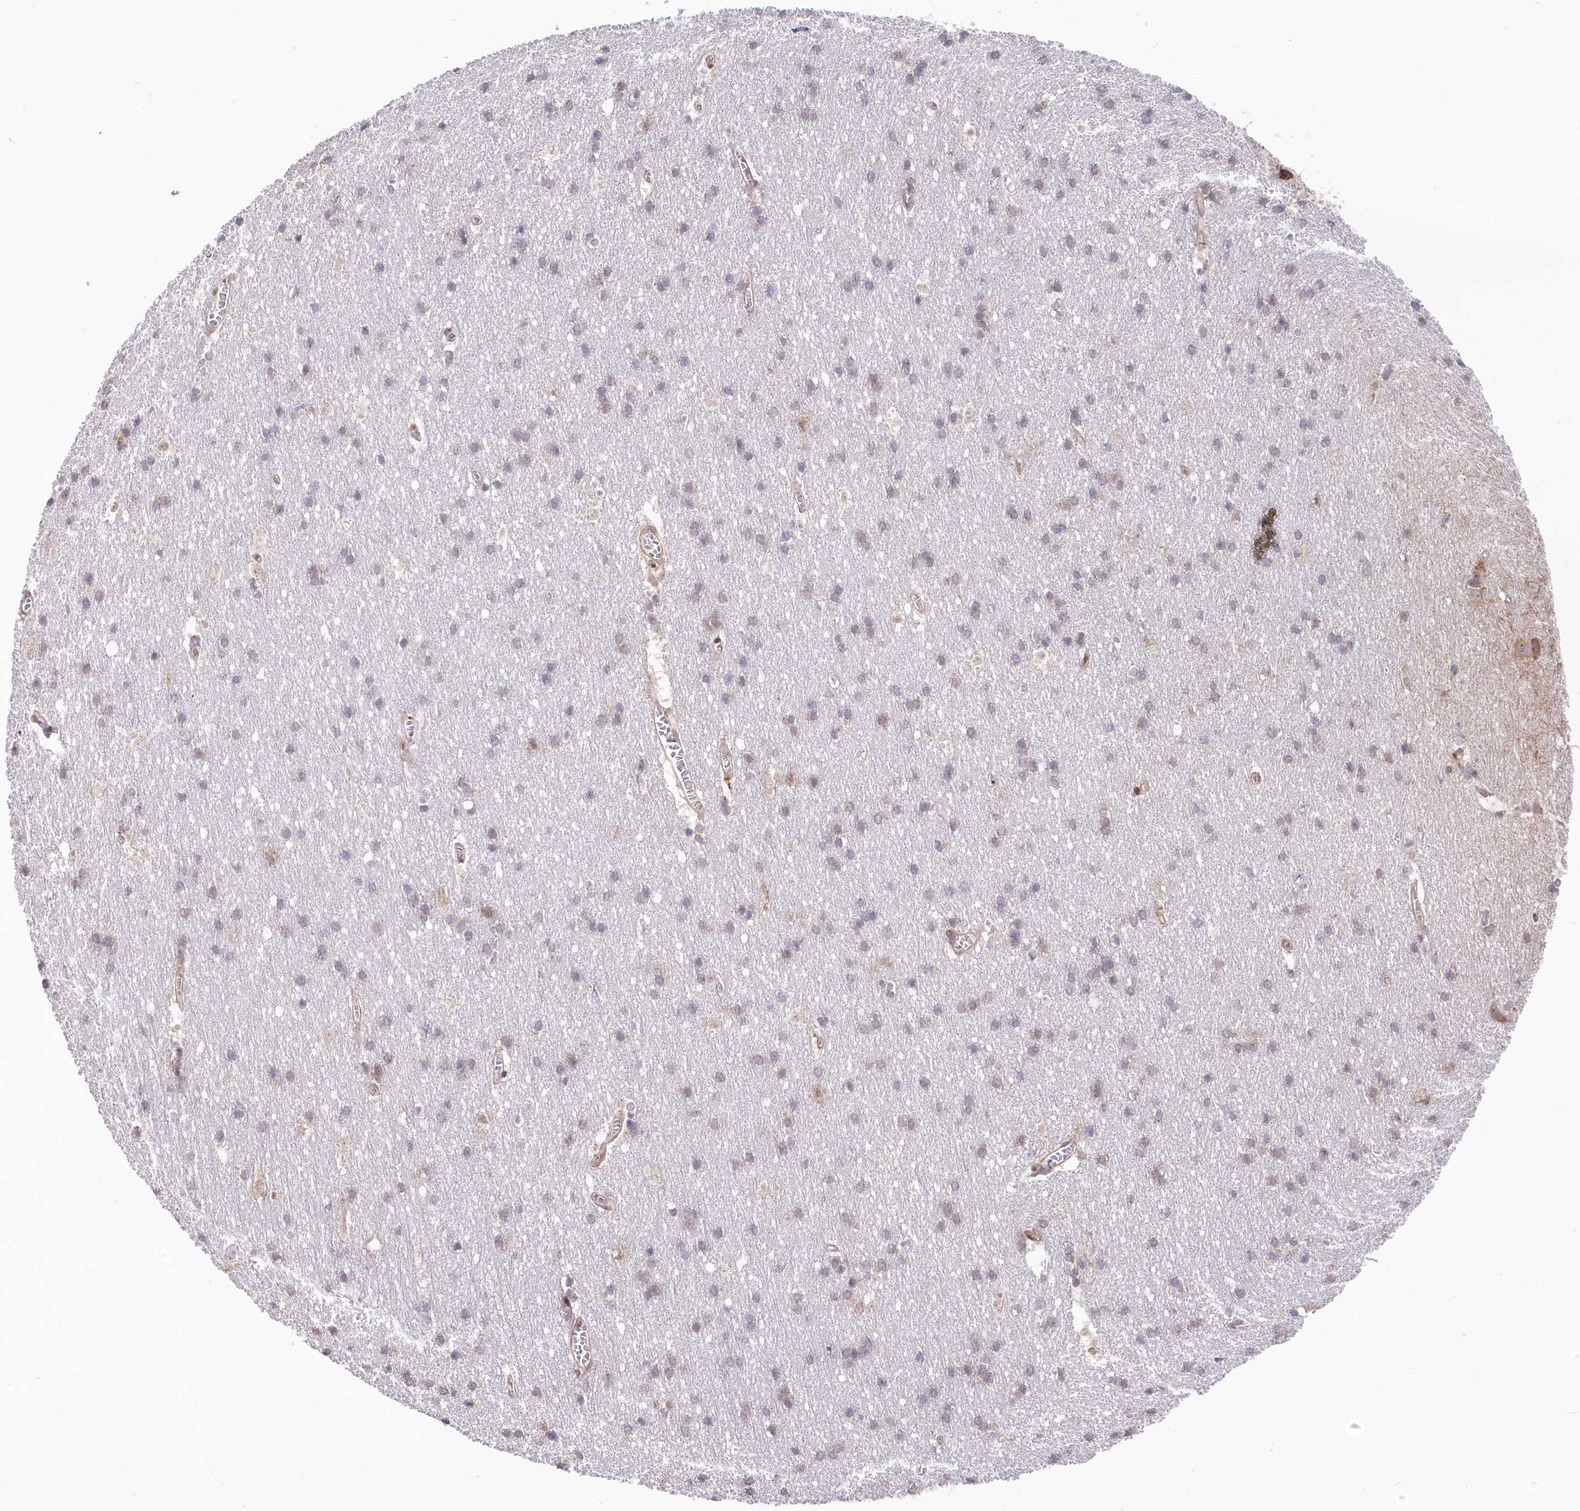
{"staining": {"intensity": "negative", "quantity": "none", "location": "none"}, "tissue": "cerebral cortex", "cell_type": "Endothelial cells", "image_type": "normal", "snomed": [{"axis": "morphology", "description": "Normal tissue, NOS"}, {"axis": "topography", "description": "Cerebral cortex"}], "caption": "Micrograph shows no significant protein staining in endothelial cells of unremarkable cerebral cortex. (DAB immunohistochemistry (IHC) with hematoxylin counter stain).", "gene": "CGGBP1", "patient": {"sex": "male", "age": 54}}